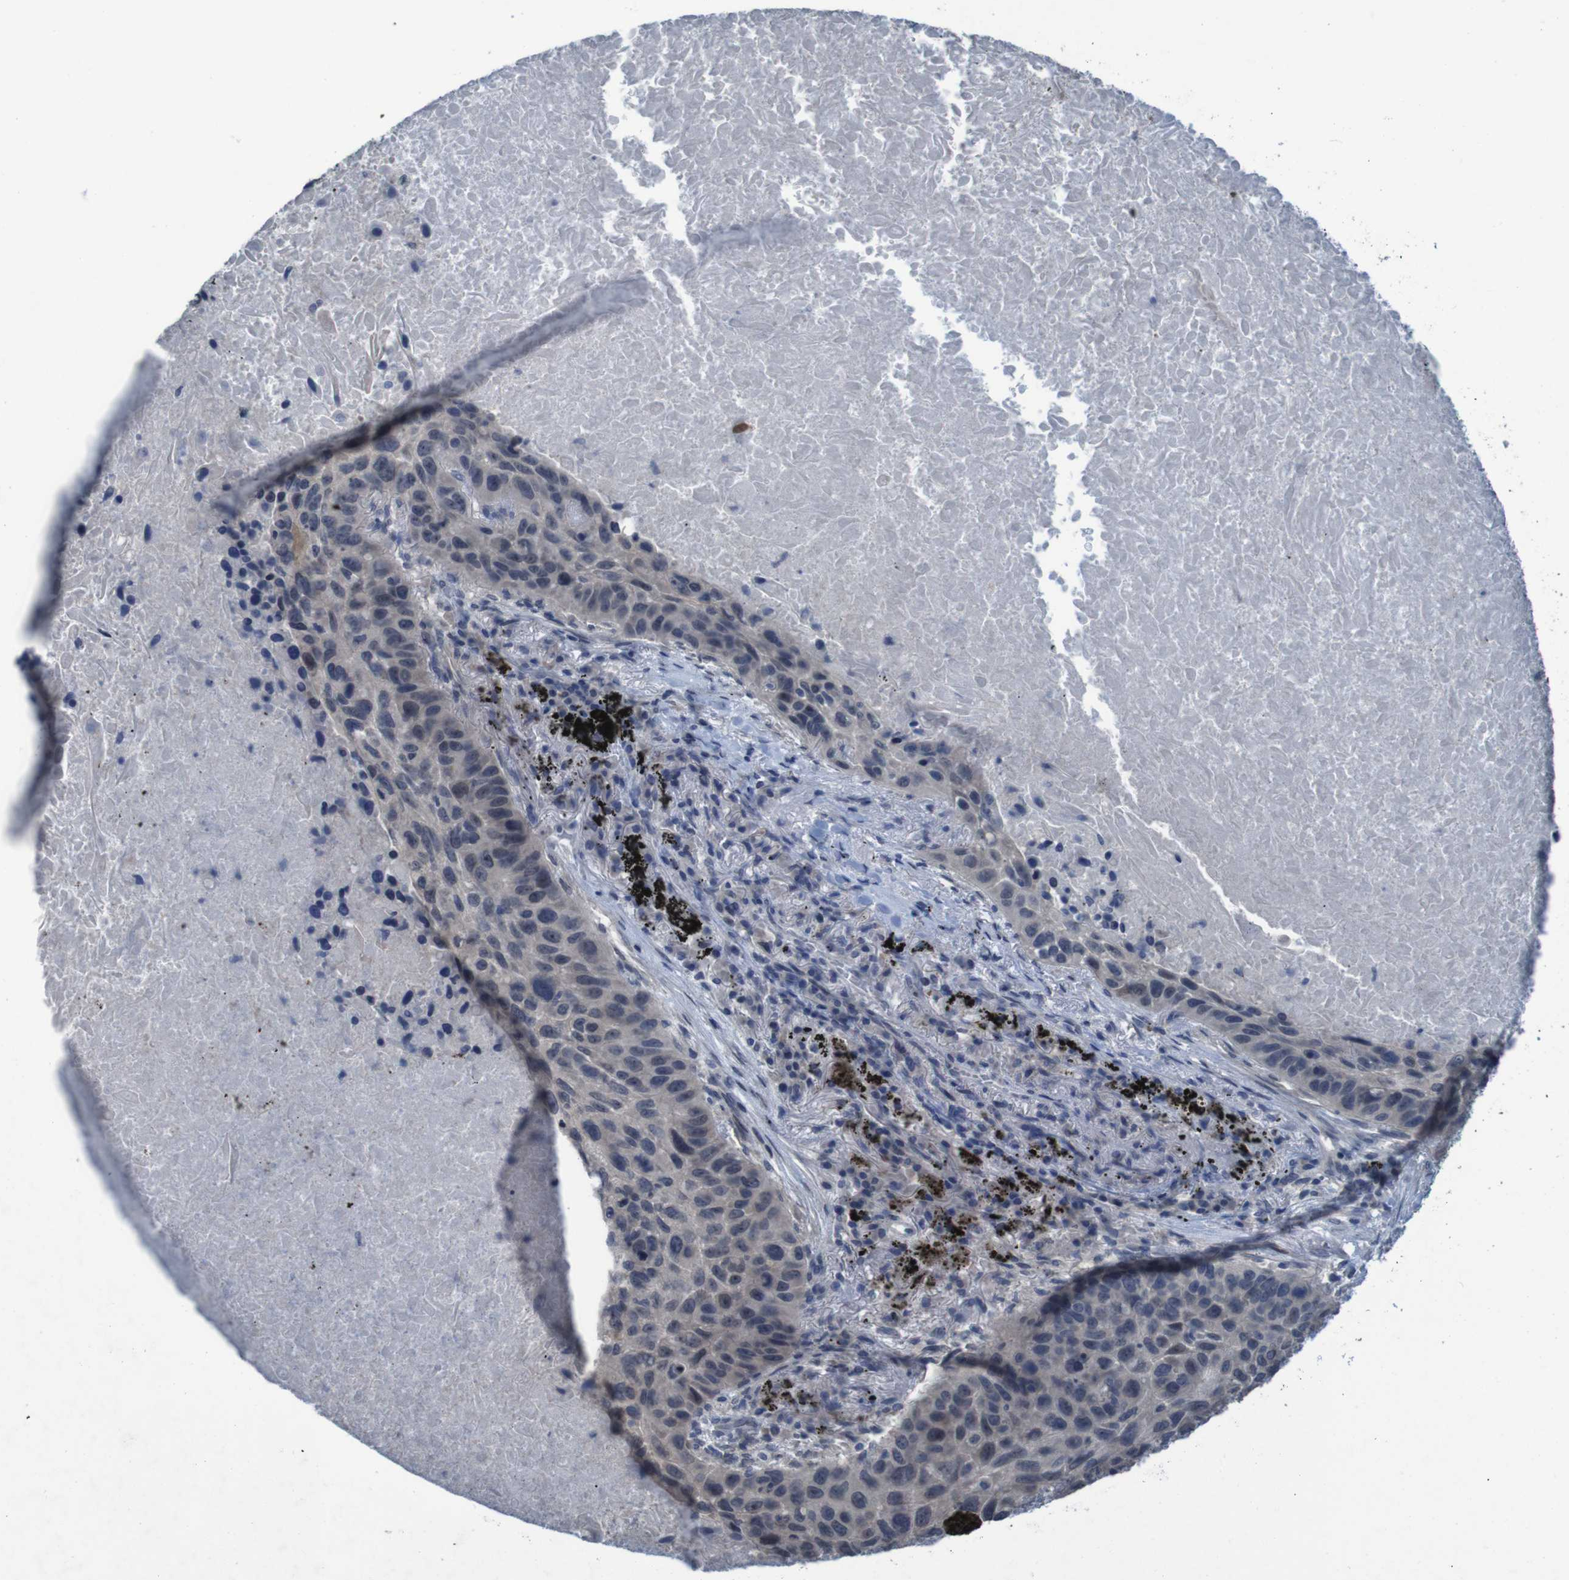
{"staining": {"intensity": "negative", "quantity": "none", "location": "none"}, "tissue": "lung cancer", "cell_type": "Tumor cells", "image_type": "cancer", "snomed": [{"axis": "morphology", "description": "Squamous cell carcinoma, NOS"}, {"axis": "topography", "description": "Lung"}], "caption": "Immunohistochemistry of lung cancer demonstrates no expression in tumor cells.", "gene": "CLDN18", "patient": {"sex": "male", "age": 57}}